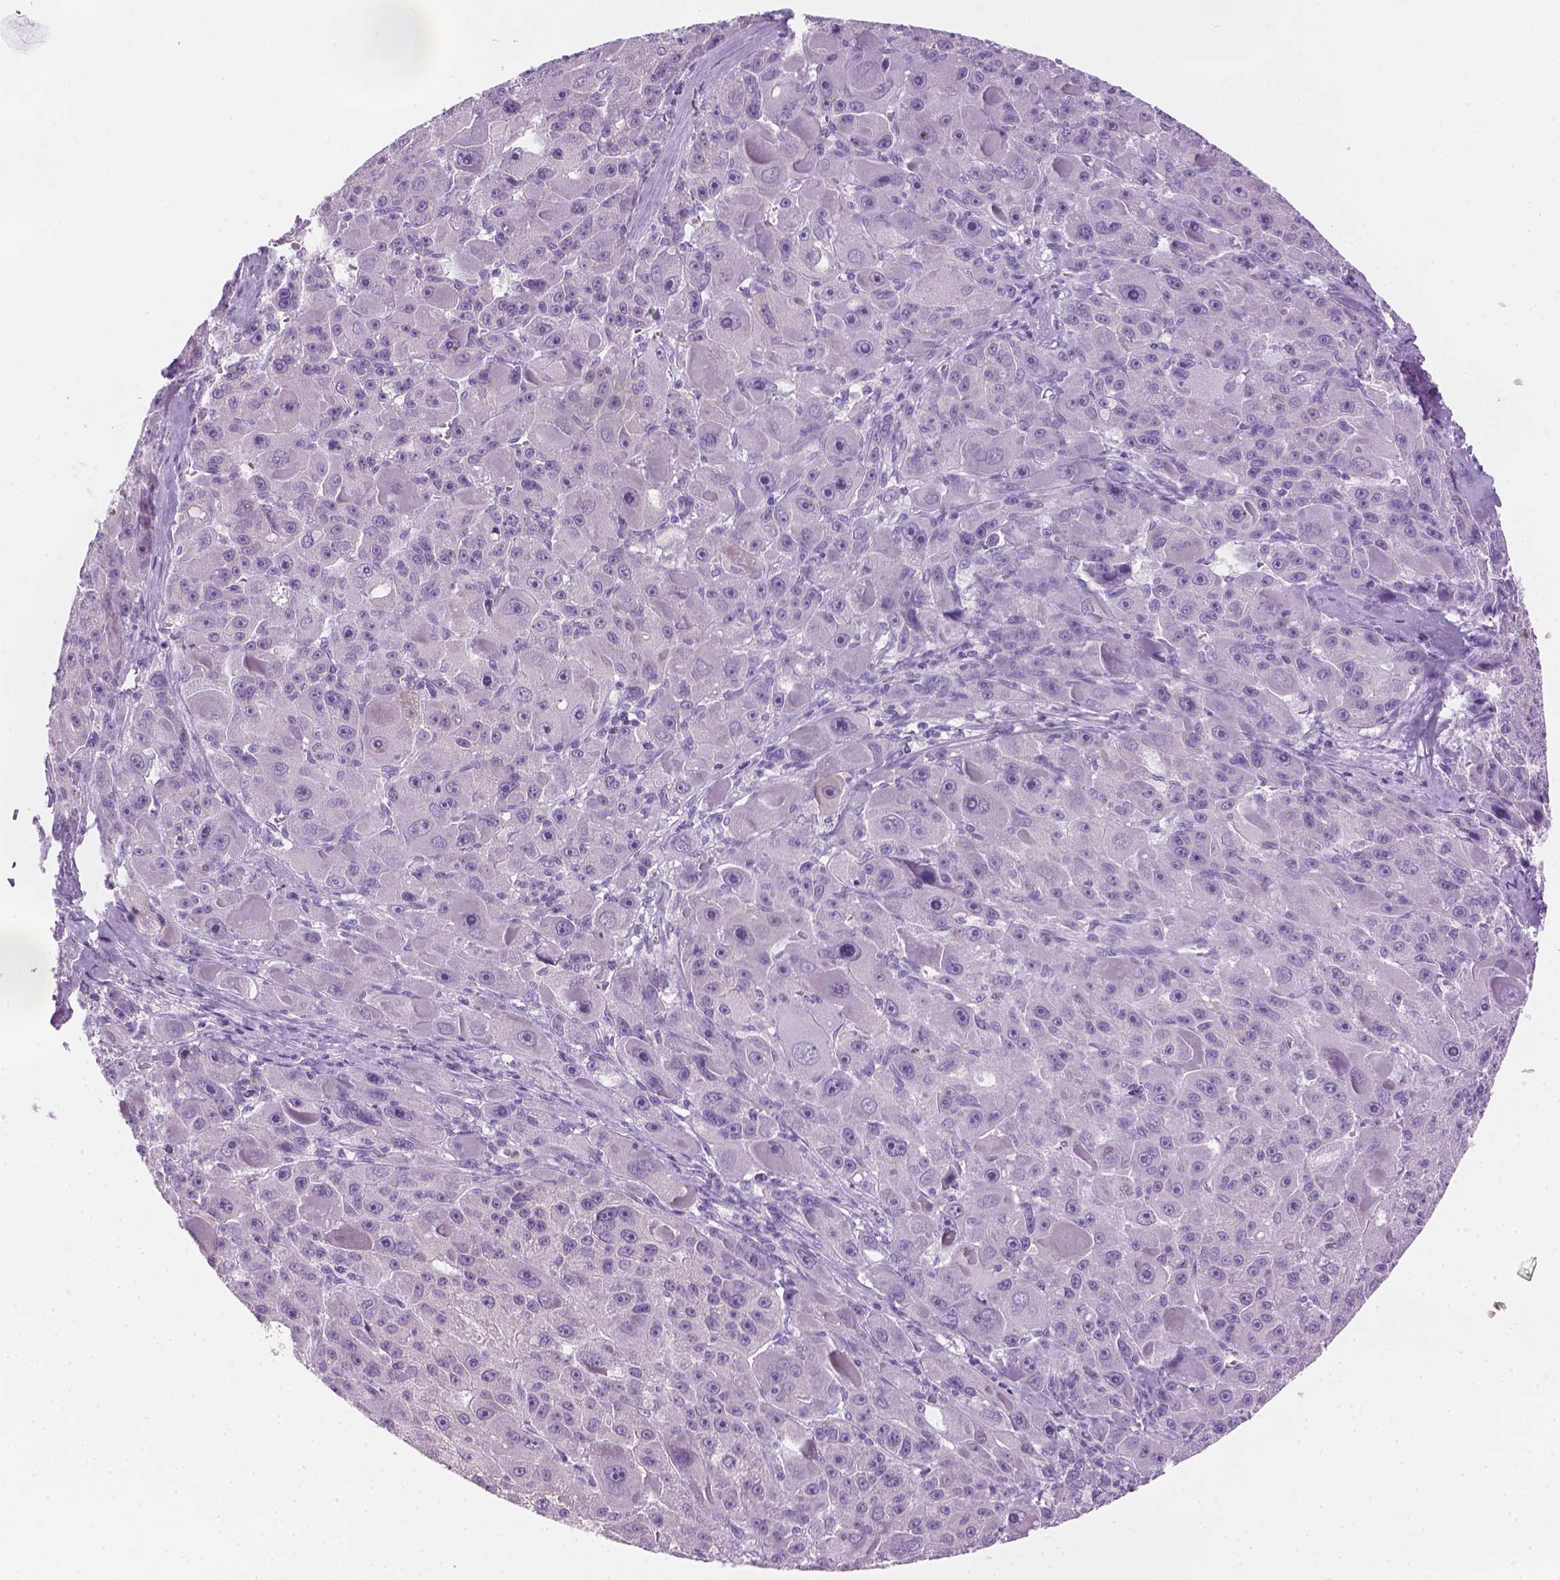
{"staining": {"intensity": "negative", "quantity": "none", "location": "none"}, "tissue": "liver cancer", "cell_type": "Tumor cells", "image_type": "cancer", "snomed": [{"axis": "morphology", "description": "Carcinoma, Hepatocellular, NOS"}, {"axis": "topography", "description": "Liver"}], "caption": "Immunohistochemical staining of human hepatocellular carcinoma (liver) exhibits no significant staining in tumor cells. (DAB IHC, high magnification).", "gene": "TTC29", "patient": {"sex": "male", "age": 76}}